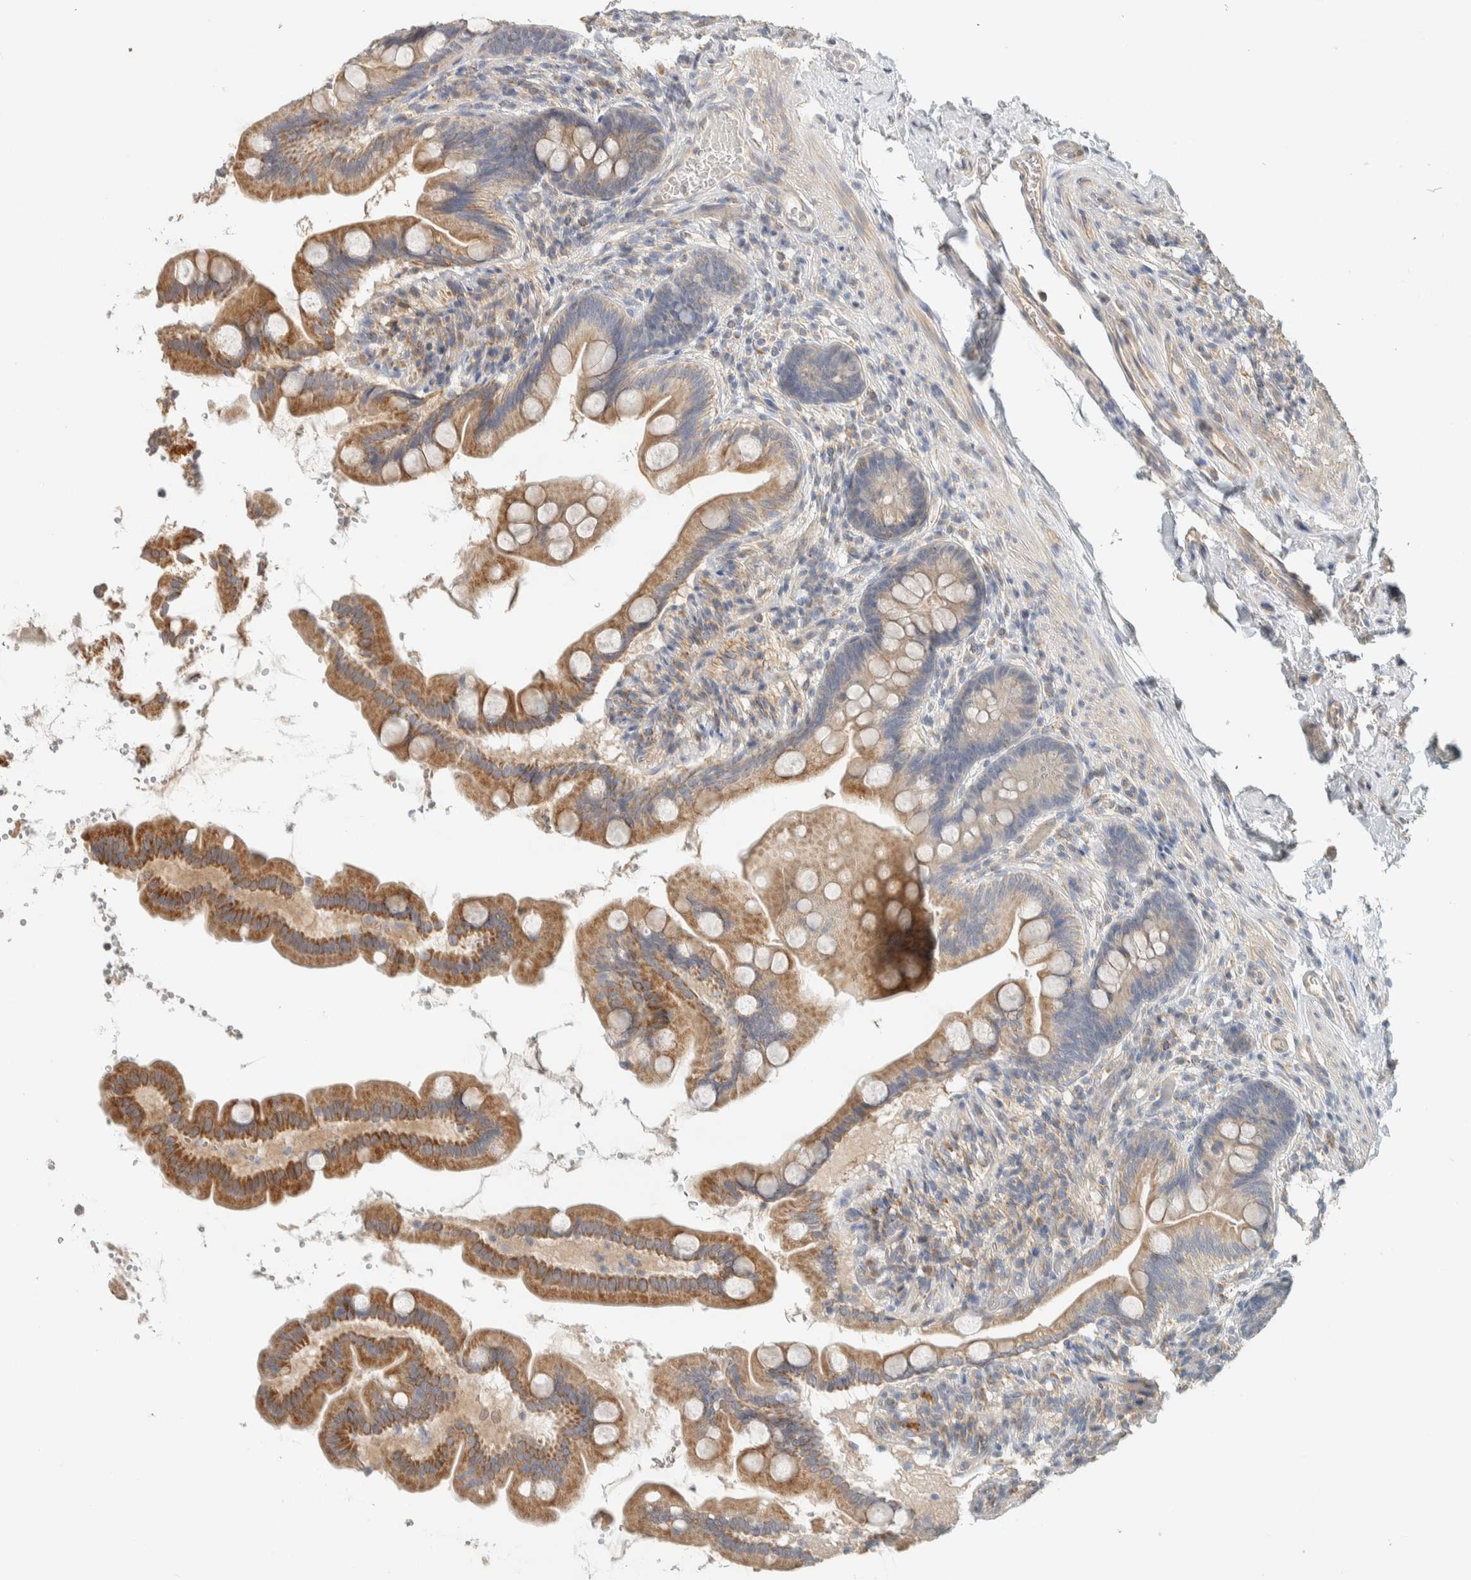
{"staining": {"intensity": "moderate", "quantity": "25%-75%", "location": "cytoplasmic/membranous"}, "tissue": "small intestine", "cell_type": "Glandular cells", "image_type": "normal", "snomed": [{"axis": "morphology", "description": "Normal tissue, NOS"}, {"axis": "topography", "description": "Small intestine"}], "caption": "This is a histology image of IHC staining of benign small intestine, which shows moderate positivity in the cytoplasmic/membranous of glandular cells.", "gene": "PDE7B", "patient": {"sex": "female", "age": 56}}